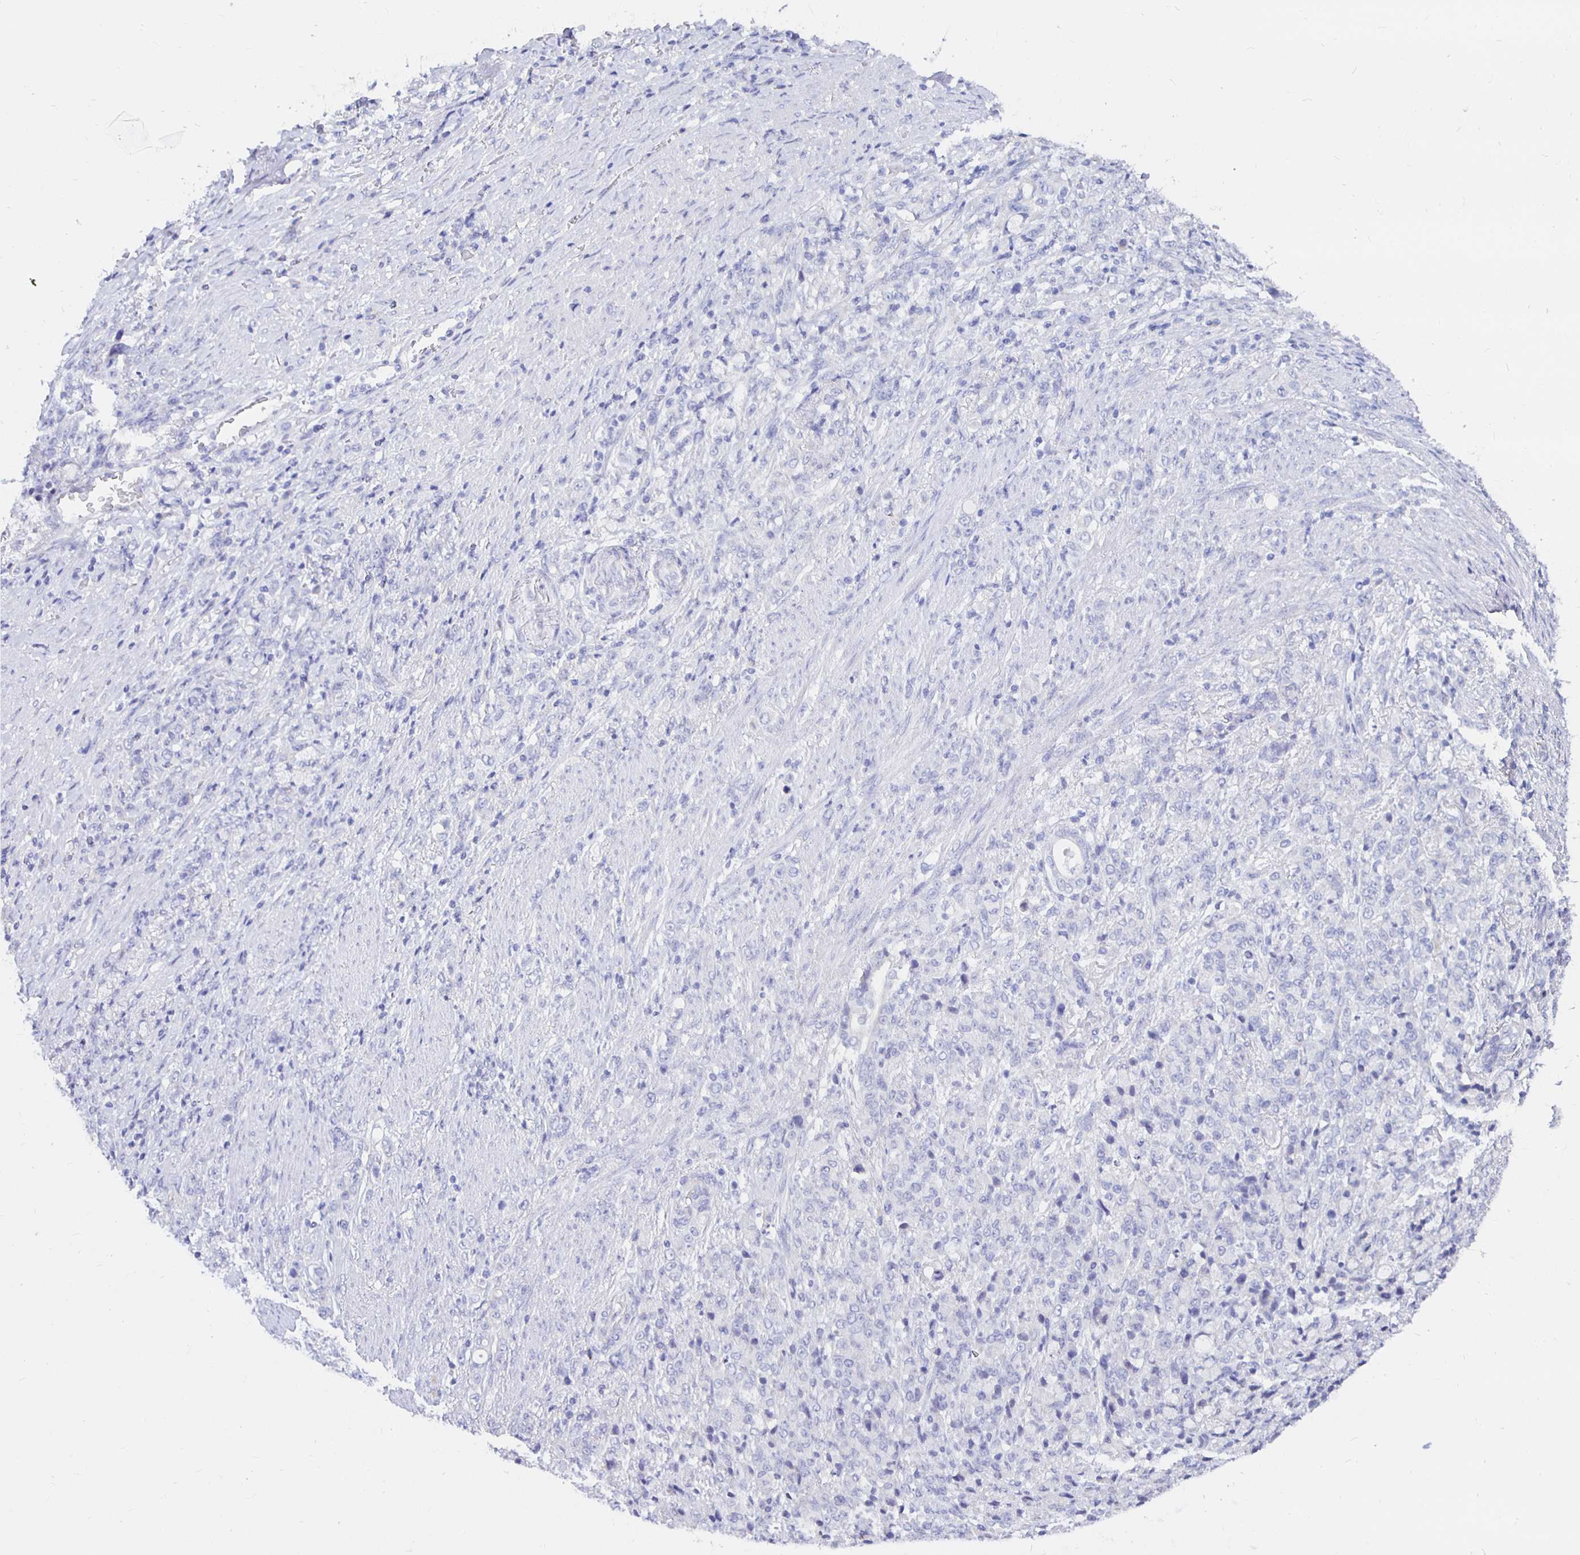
{"staining": {"intensity": "negative", "quantity": "none", "location": "none"}, "tissue": "stomach cancer", "cell_type": "Tumor cells", "image_type": "cancer", "snomed": [{"axis": "morphology", "description": "Adenocarcinoma, NOS"}, {"axis": "topography", "description": "Stomach"}], "caption": "Human stomach adenocarcinoma stained for a protein using immunohistochemistry (IHC) exhibits no expression in tumor cells.", "gene": "UMOD", "patient": {"sex": "female", "age": 79}}